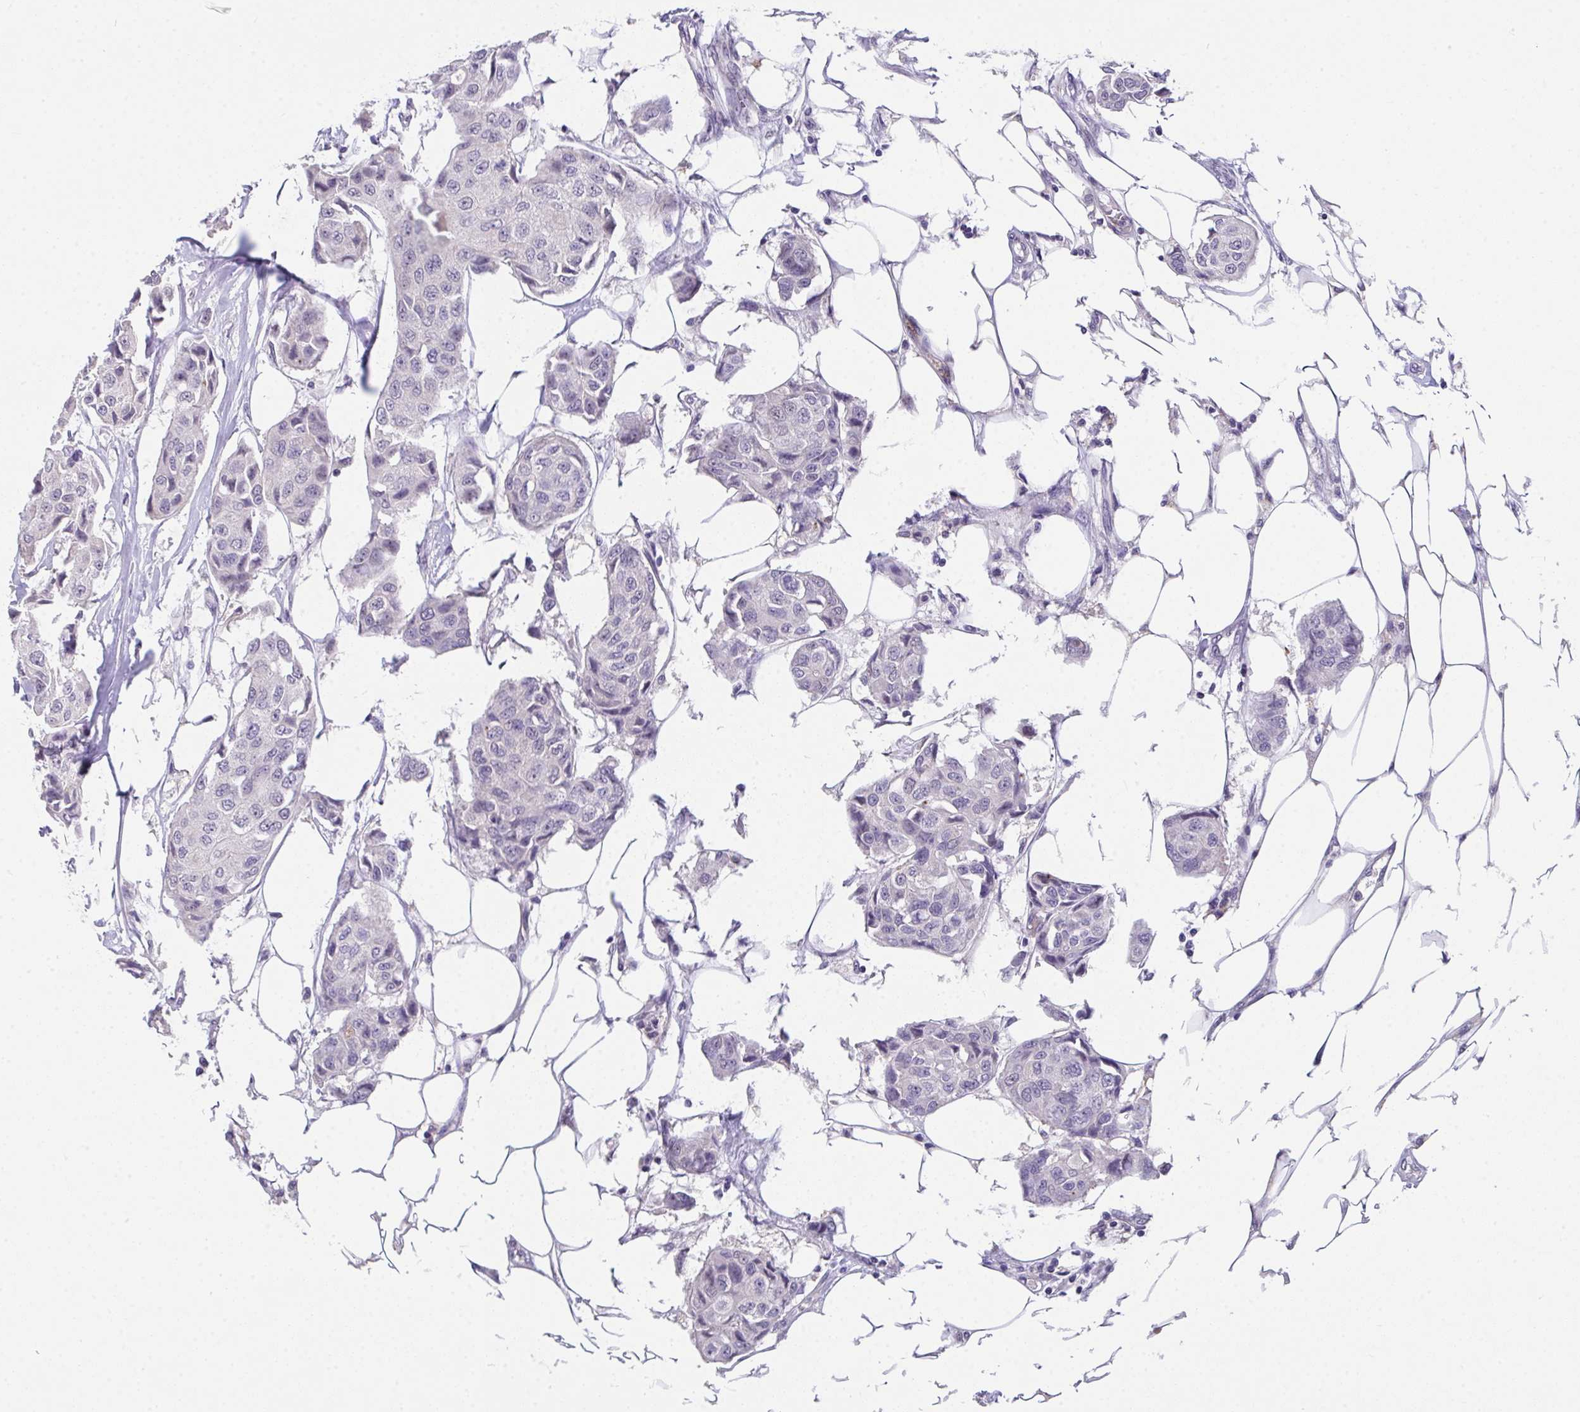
{"staining": {"intensity": "negative", "quantity": "none", "location": "none"}, "tissue": "breast cancer", "cell_type": "Tumor cells", "image_type": "cancer", "snomed": [{"axis": "morphology", "description": "Duct carcinoma"}, {"axis": "topography", "description": "Breast"}, {"axis": "topography", "description": "Lymph node"}], "caption": "DAB immunohistochemical staining of human breast invasive ductal carcinoma exhibits no significant positivity in tumor cells.", "gene": "GLTPD2", "patient": {"sex": "female", "age": 80}}